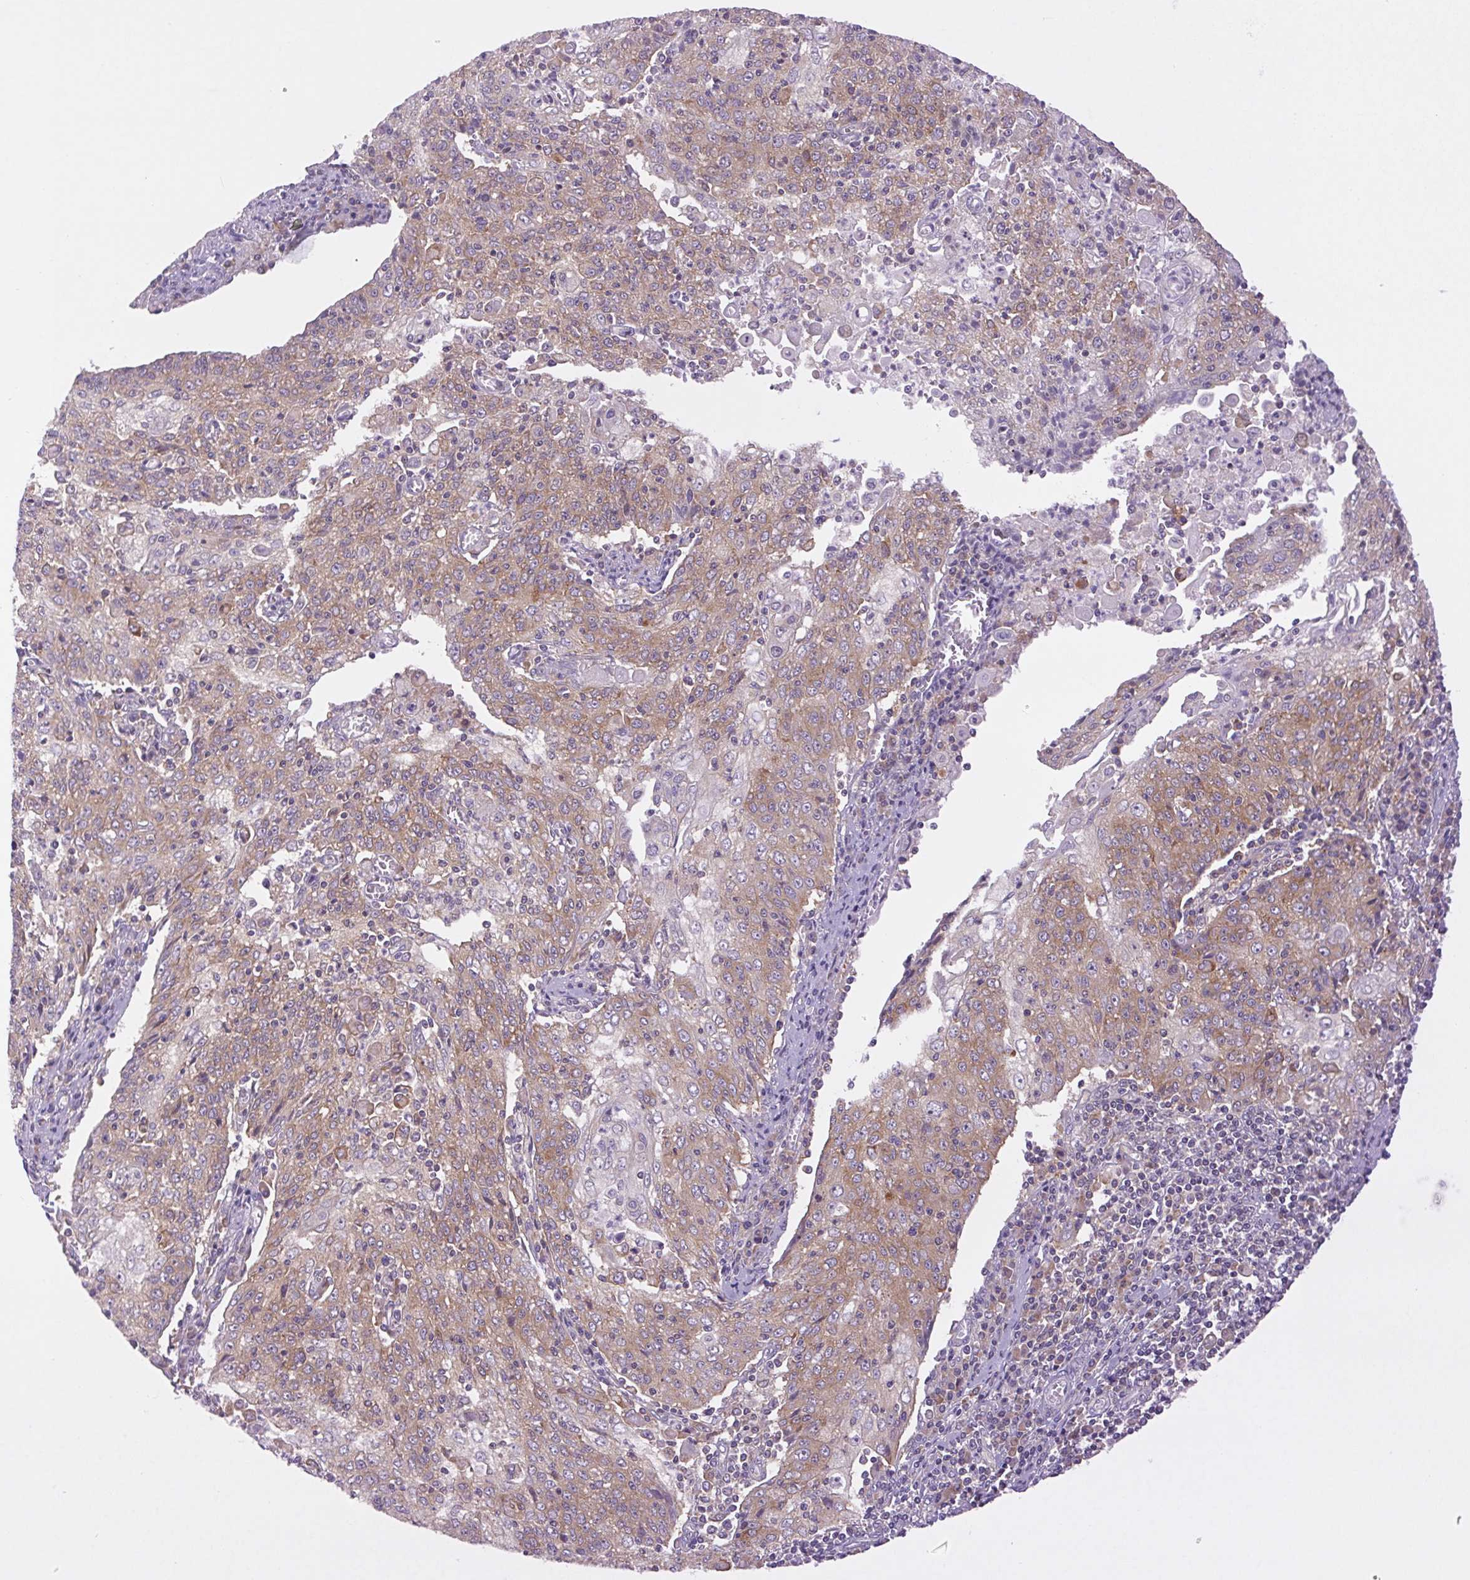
{"staining": {"intensity": "weak", "quantity": ">75%", "location": "cytoplasmic/membranous"}, "tissue": "cervical cancer", "cell_type": "Tumor cells", "image_type": "cancer", "snomed": [{"axis": "morphology", "description": "Squamous cell carcinoma, NOS"}, {"axis": "topography", "description": "Cervix"}], "caption": "Brown immunohistochemical staining in squamous cell carcinoma (cervical) reveals weak cytoplasmic/membranous positivity in about >75% of tumor cells.", "gene": "MINK1", "patient": {"sex": "female", "age": 48}}